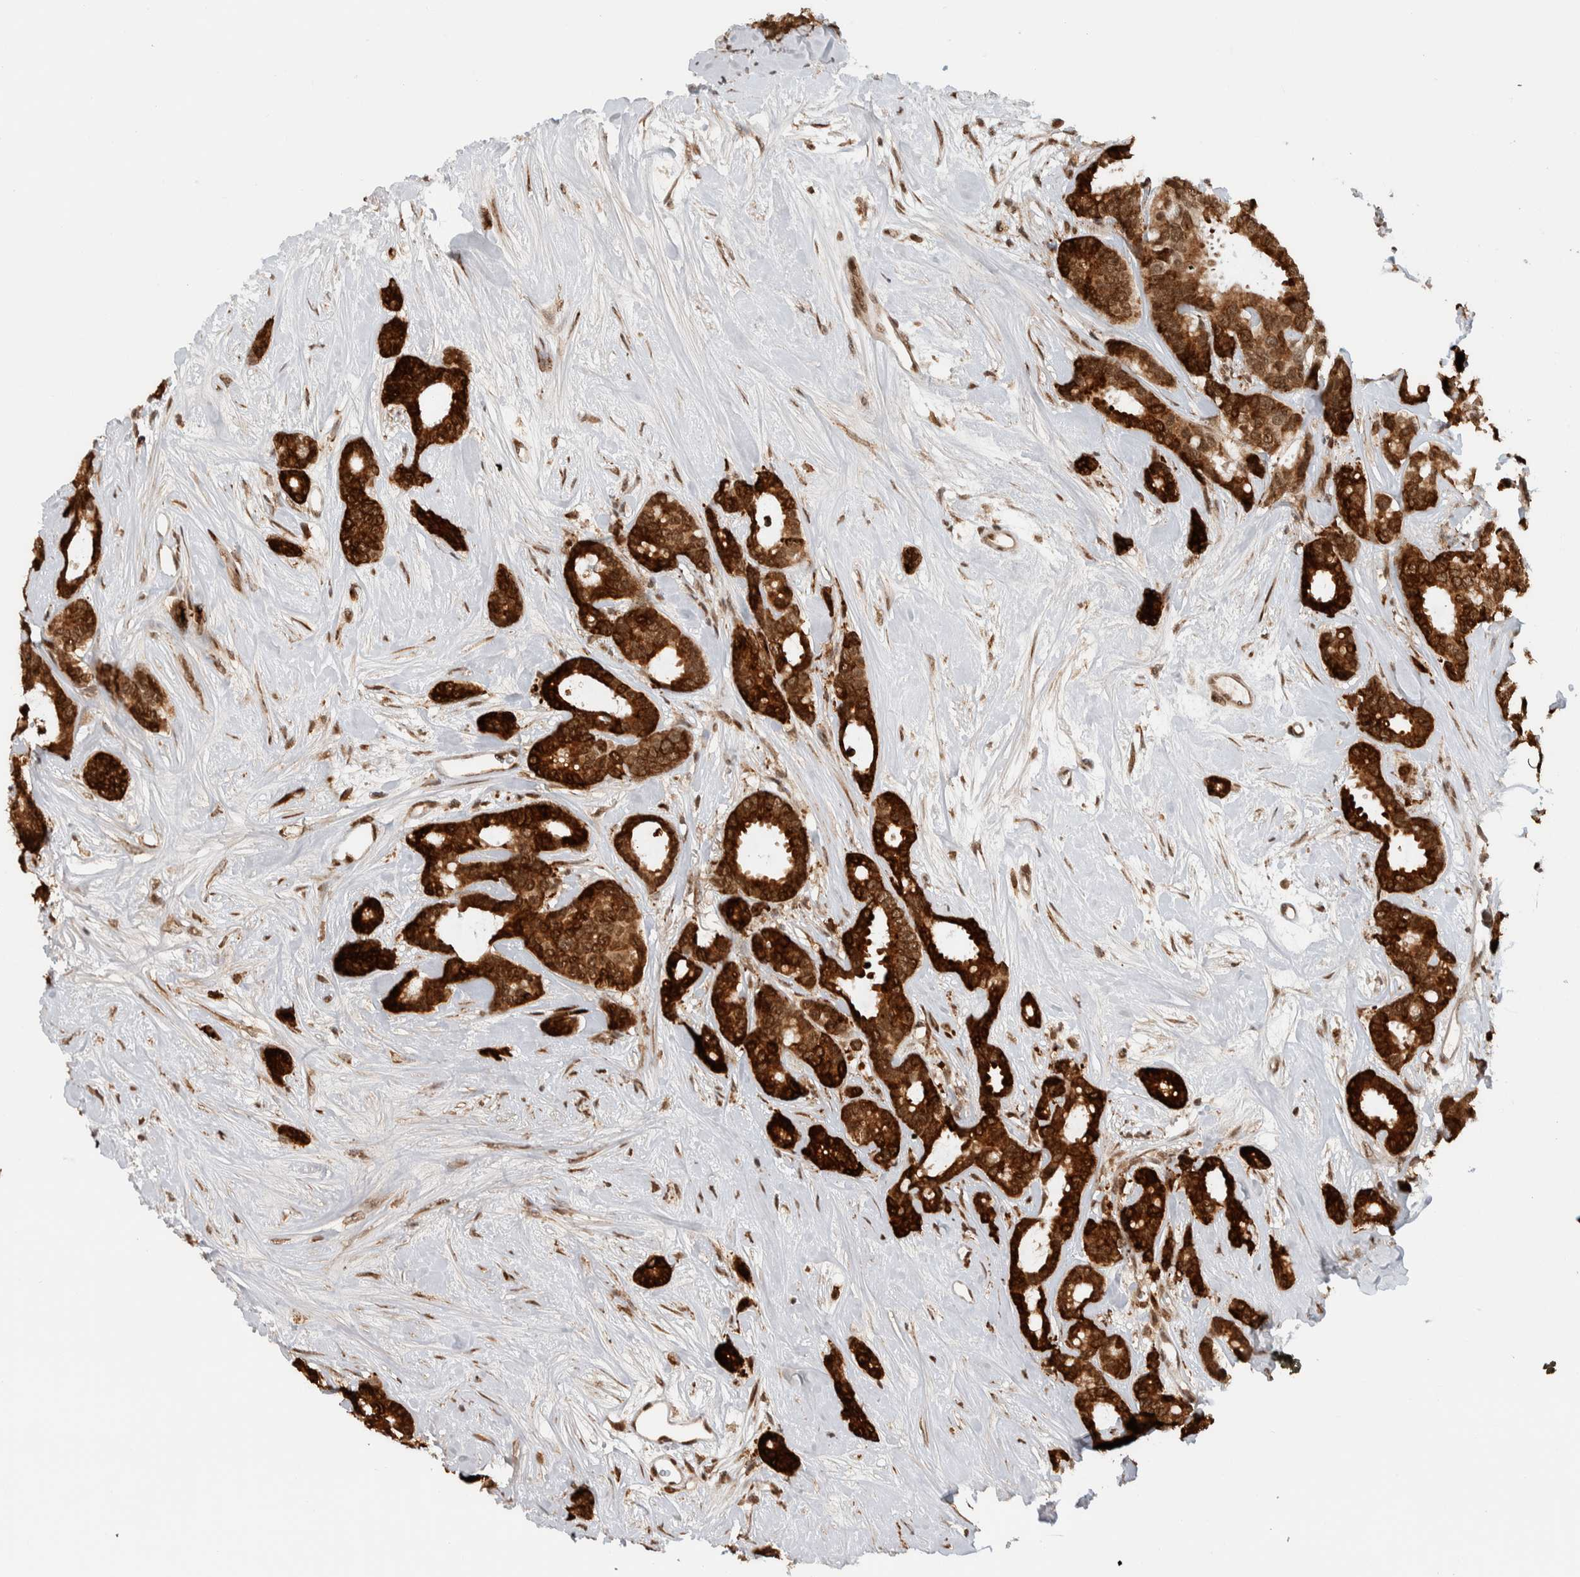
{"staining": {"intensity": "strong", "quantity": ">75%", "location": "cytoplasmic/membranous,nuclear"}, "tissue": "breast cancer", "cell_type": "Tumor cells", "image_type": "cancer", "snomed": [{"axis": "morphology", "description": "Duct carcinoma"}, {"axis": "topography", "description": "Breast"}], "caption": "Immunohistochemistry (IHC) histopathology image of breast intraductal carcinoma stained for a protein (brown), which shows high levels of strong cytoplasmic/membranous and nuclear staining in approximately >75% of tumor cells.", "gene": "TNRC18", "patient": {"sex": "female", "age": 87}}